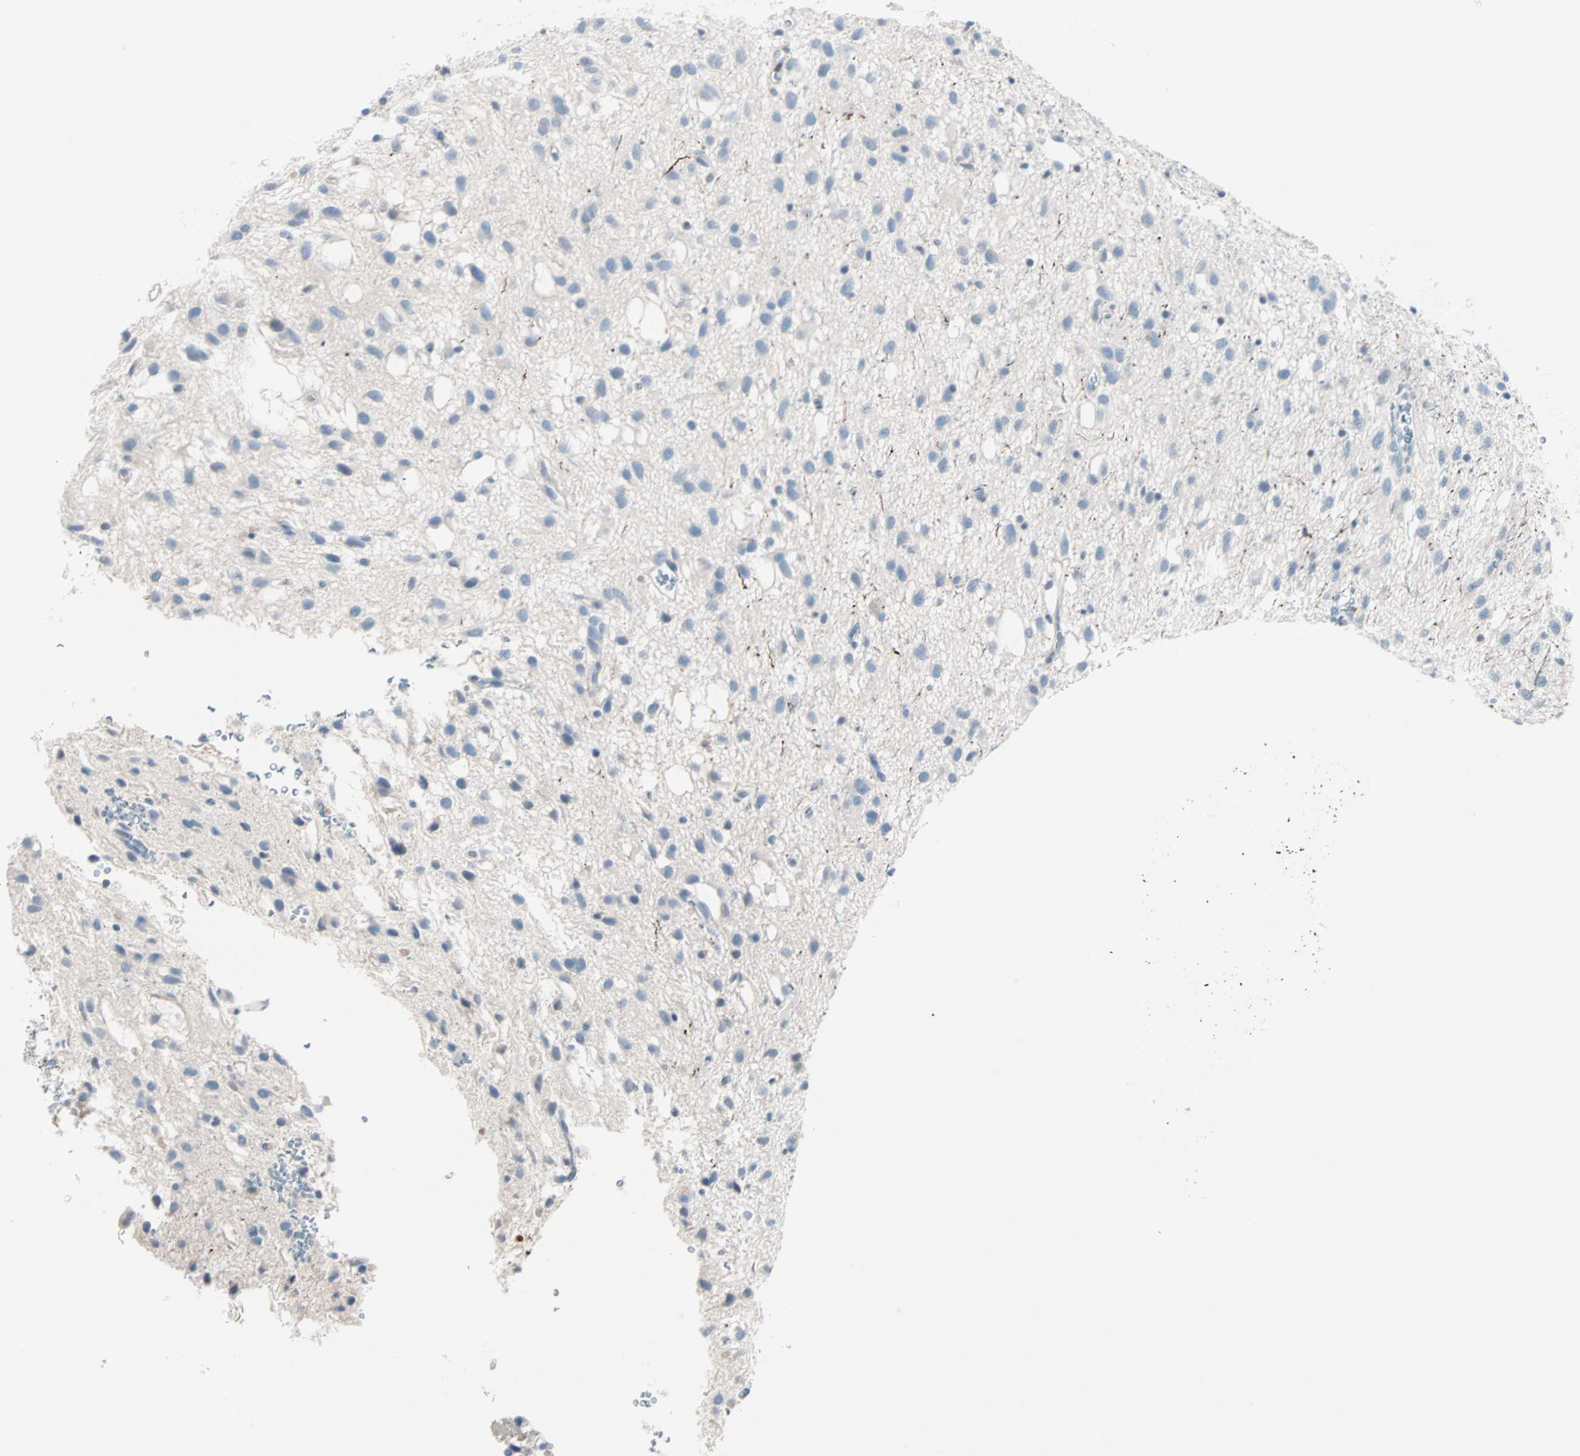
{"staining": {"intensity": "negative", "quantity": "none", "location": "none"}, "tissue": "glioma", "cell_type": "Tumor cells", "image_type": "cancer", "snomed": [{"axis": "morphology", "description": "Glioma, malignant, Low grade"}, {"axis": "topography", "description": "Brain"}], "caption": "A high-resolution micrograph shows immunohistochemistry (IHC) staining of malignant glioma (low-grade), which demonstrates no significant expression in tumor cells.", "gene": "NEFH", "patient": {"sex": "male", "age": 77}}